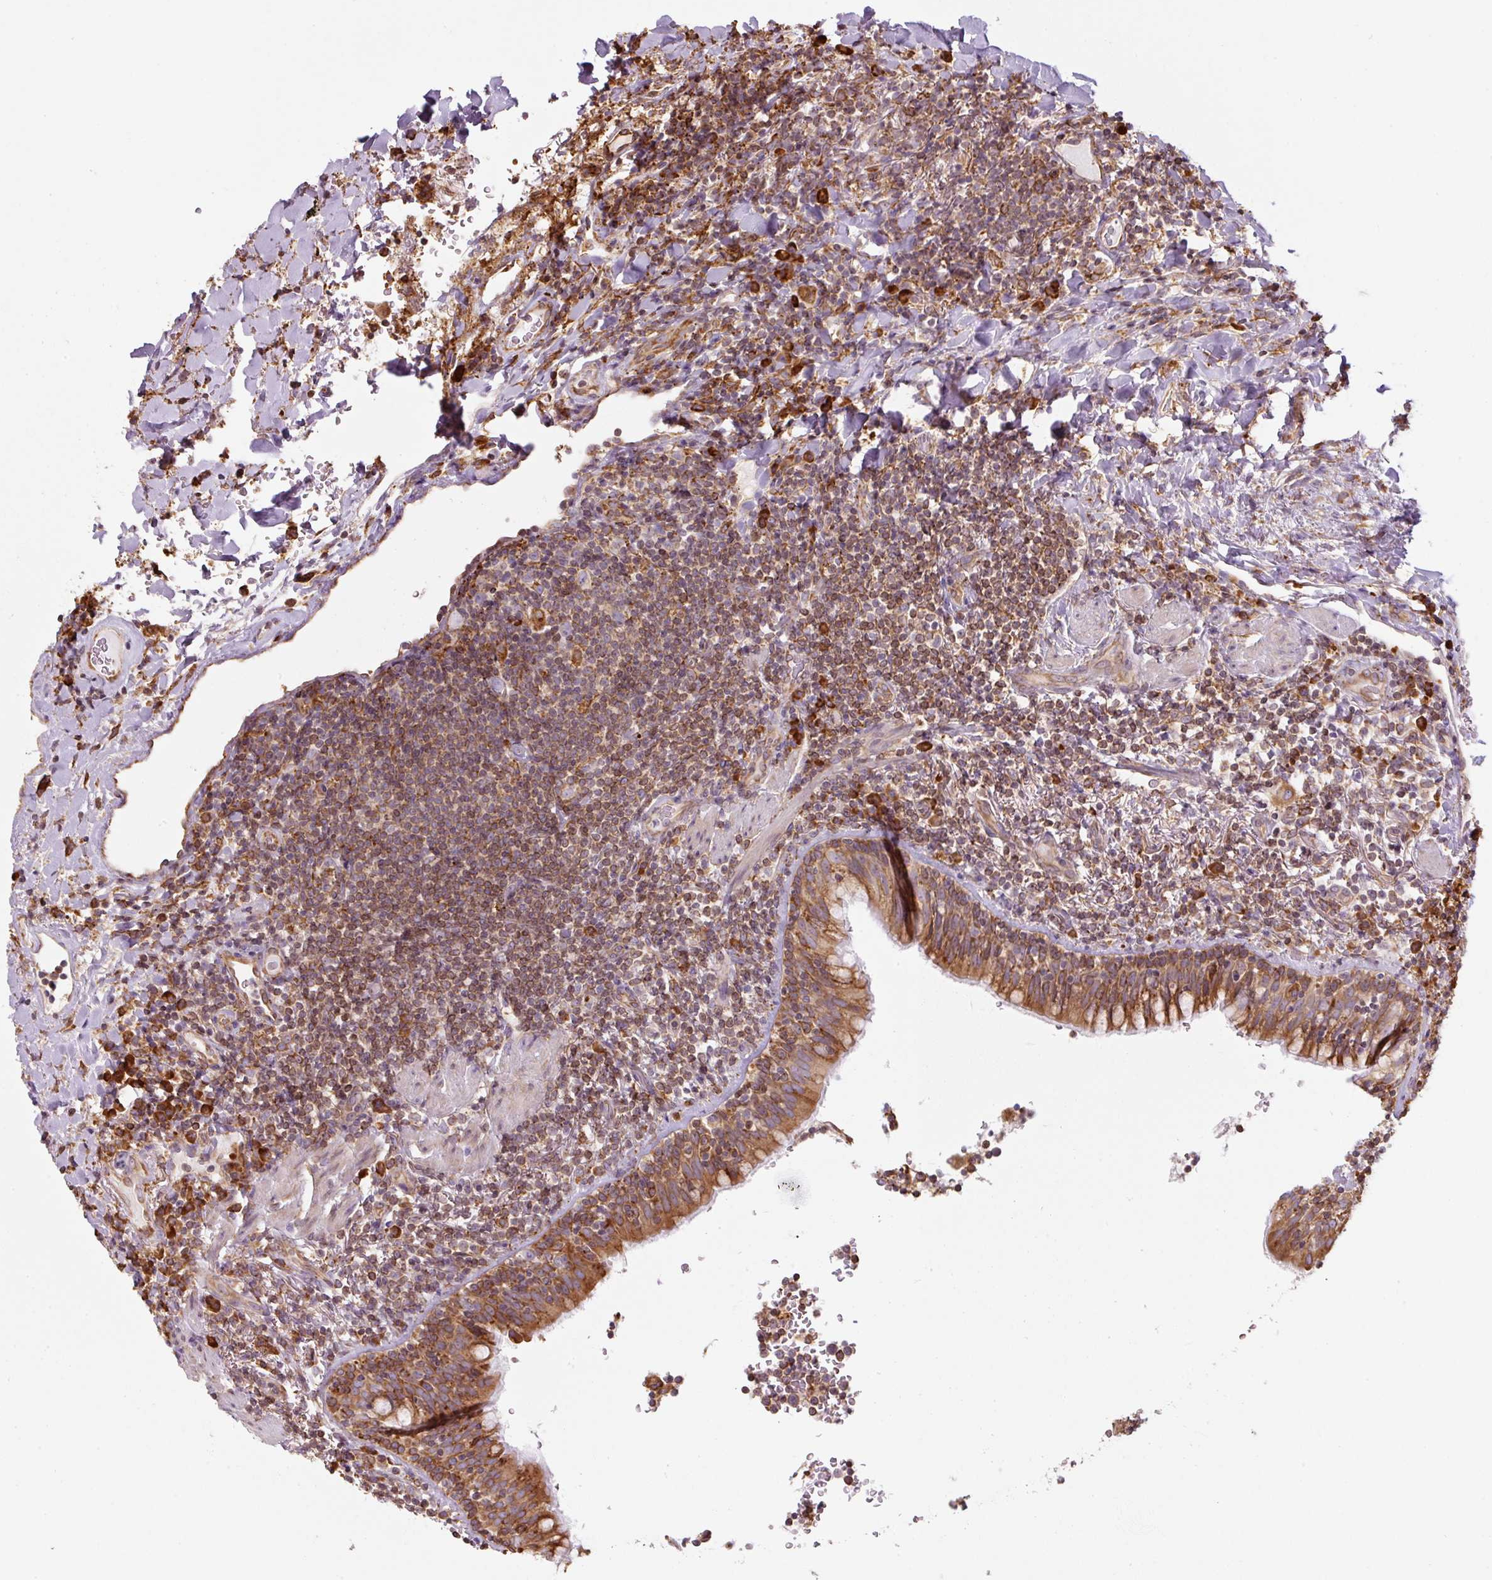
{"staining": {"intensity": "moderate", "quantity": ">75%", "location": "cytoplasmic/membranous"}, "tissue": "lymphoma", "cell_type": "Tumor cells", "image_type": "cancer", "snomed": [{"axis": "morphology", "description": "Malignant lymphoma, non-Hodgkin's type, Low grade"}, {"axis": "topography", "description": "Lung"}], "caption": "A brown stain labels moderate cytoplasmic/membranous positivity of a protein in human malignant lymphoma, non-Hodgkin's type (low-grade) tumor cells. (DAB IHC with brightfield microscopy, high magnification).", "gene": "PRKCSH", "patient": {"sex": "female", "age": 71}}